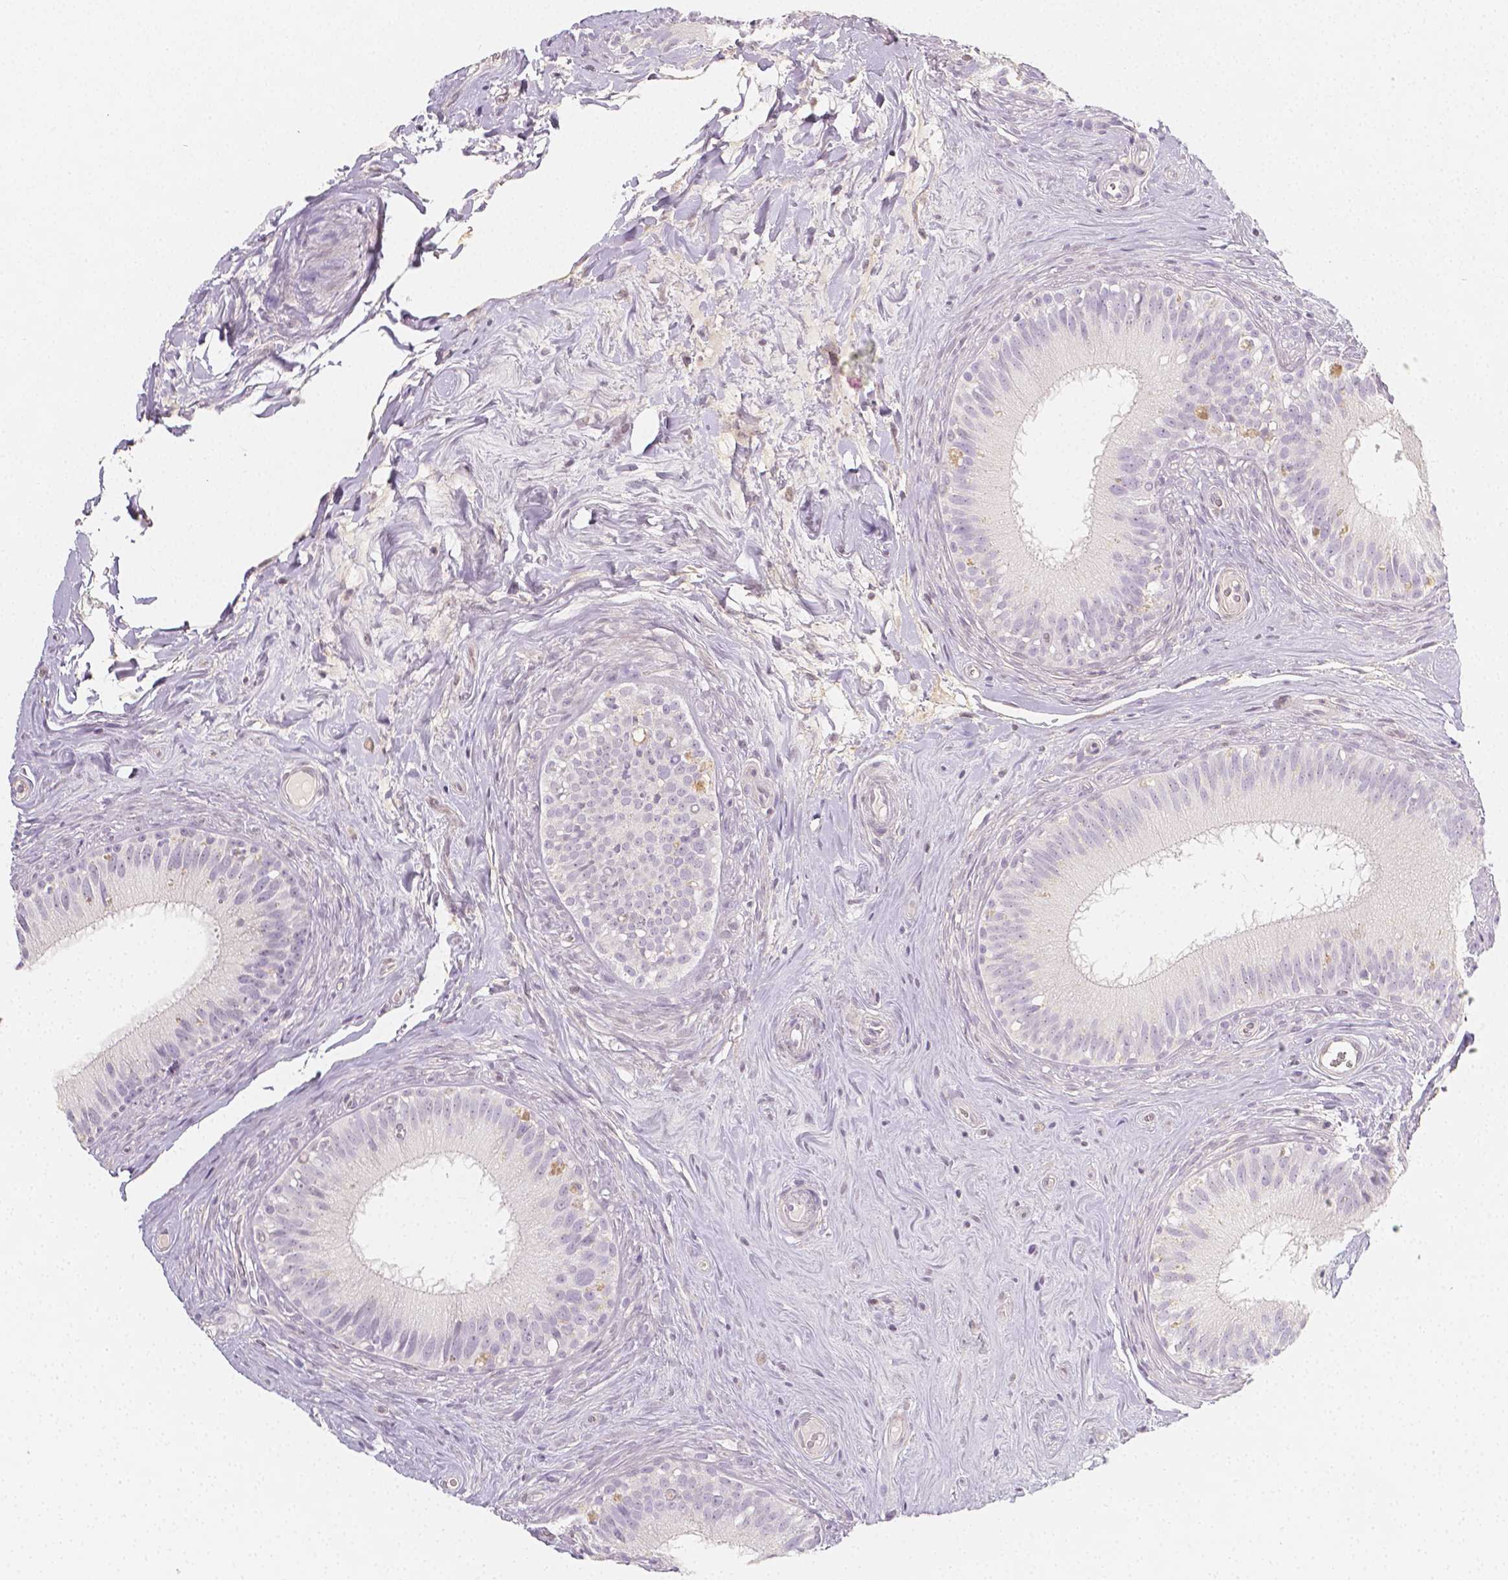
{"staining": {"intensity": "negative", "quantity": "none", "location": "none"}, "tissue": "epididymis", "cell_type": "Glandular cells", "image_type": "normal", "snomed": [{"axis": "morphology", "description": "Normal tissue, NOS"}, {"axis": "topography", "description": "Epididymis"}], "caption": "An image of human epididymis is negative for staining in glandular cells. Brightfield microscopy of immunohistochemistry stained with DAB (brown) and hematoxylin (blue), captured at high magnification.", "gene": "THY1", "patient": {"sex": "male", "age": 59}}